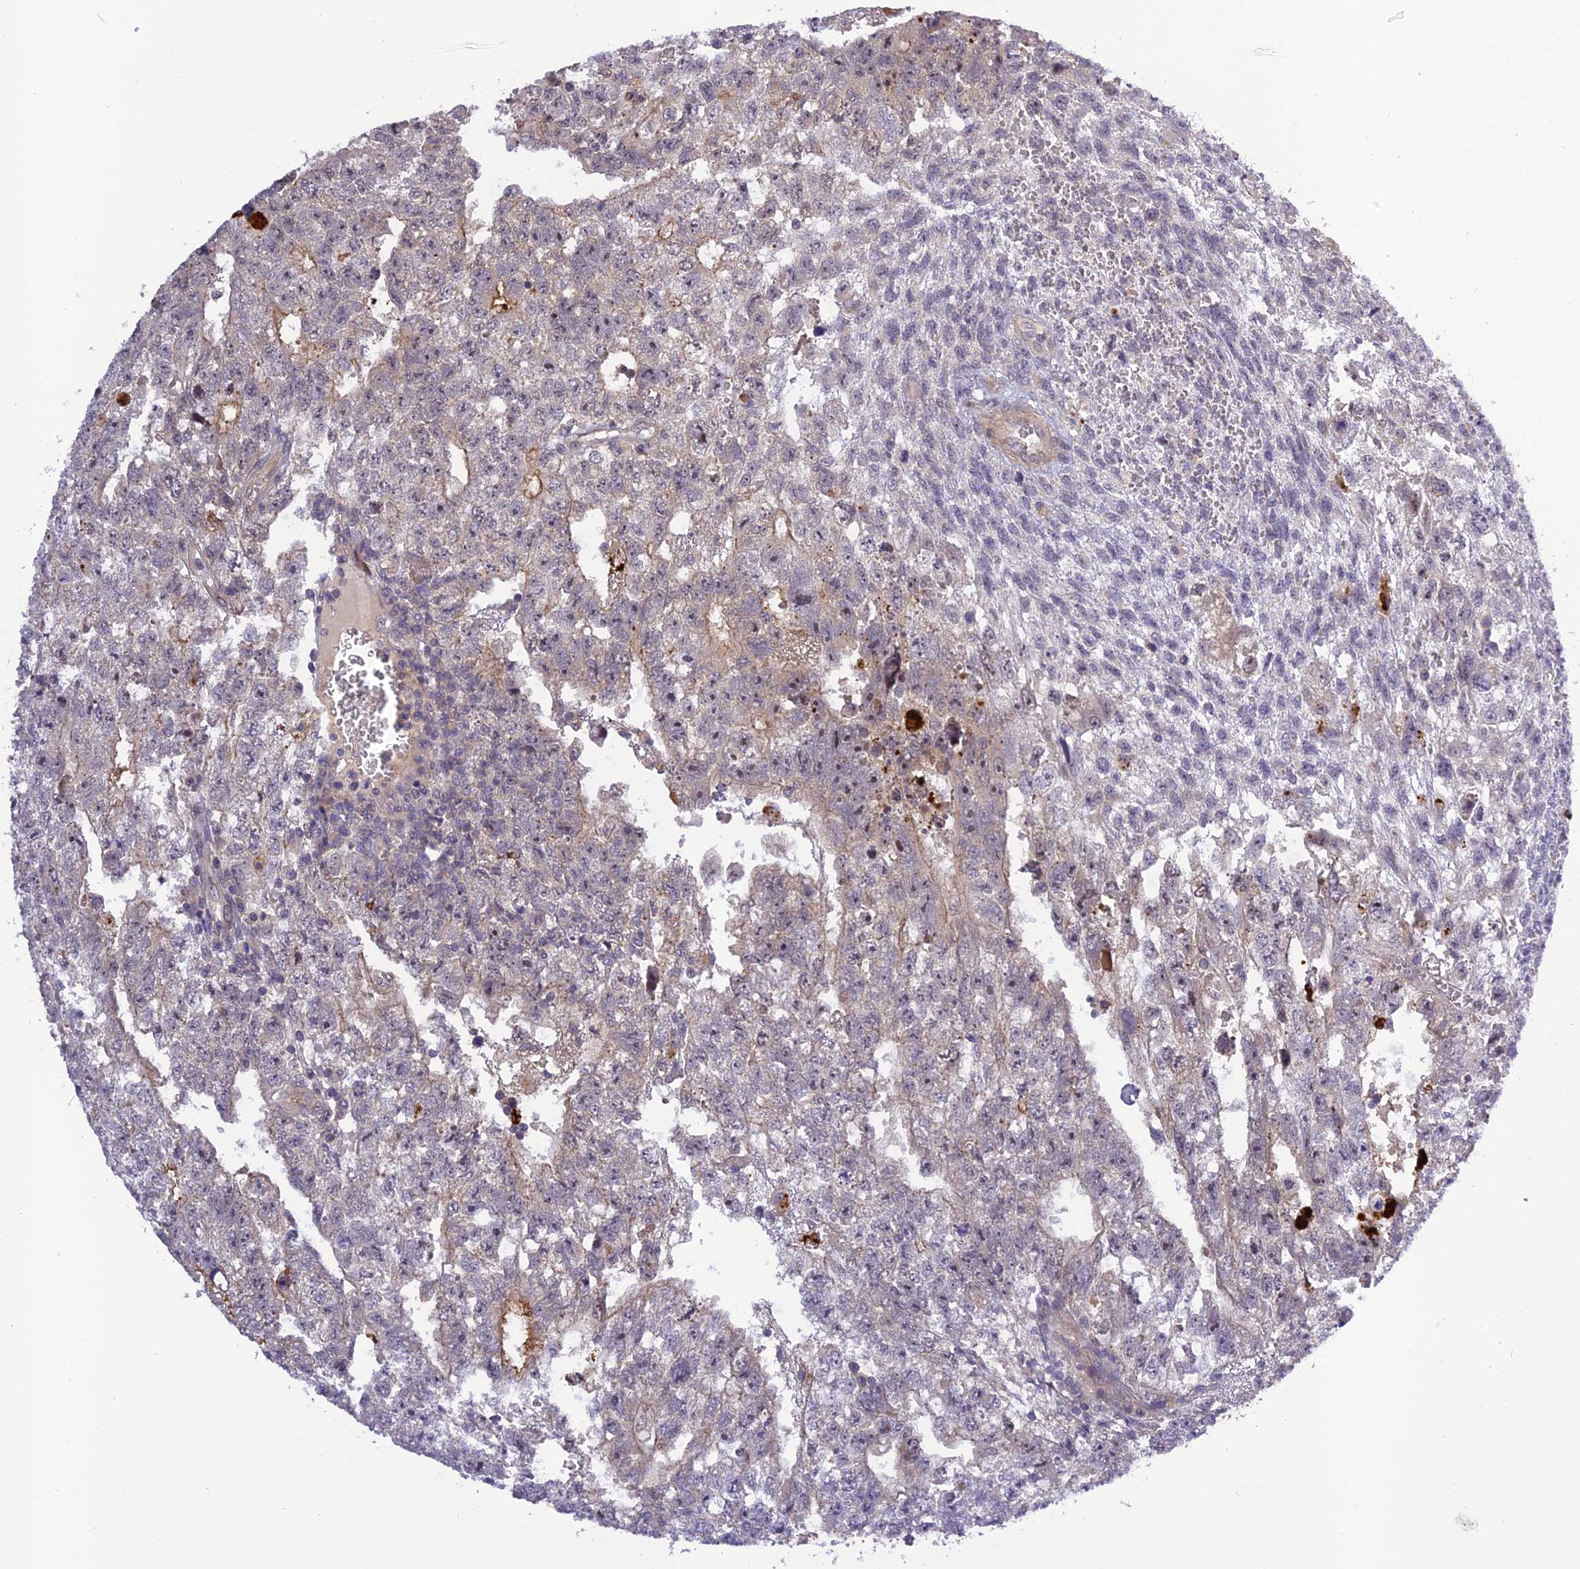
{"staining": {"intensity": "negative", "quantity": "none", "location": "none"}, "tissue": "testis cancer", "cell_type": "Tumor cells", "image_type": "cancer", "snomed": [{"axis": "morphology", "description": "Carcinoma, Embryonal, NOS"}, {"axis": "topography", "description": "Testis"}], "caption": "Human testis cancer (embryonal carcinoma) stained for a protein using IHC shows no positivity in tumor cells.", "gene": "FNIP2", "patient": {"sex": "male", "age": 26}}